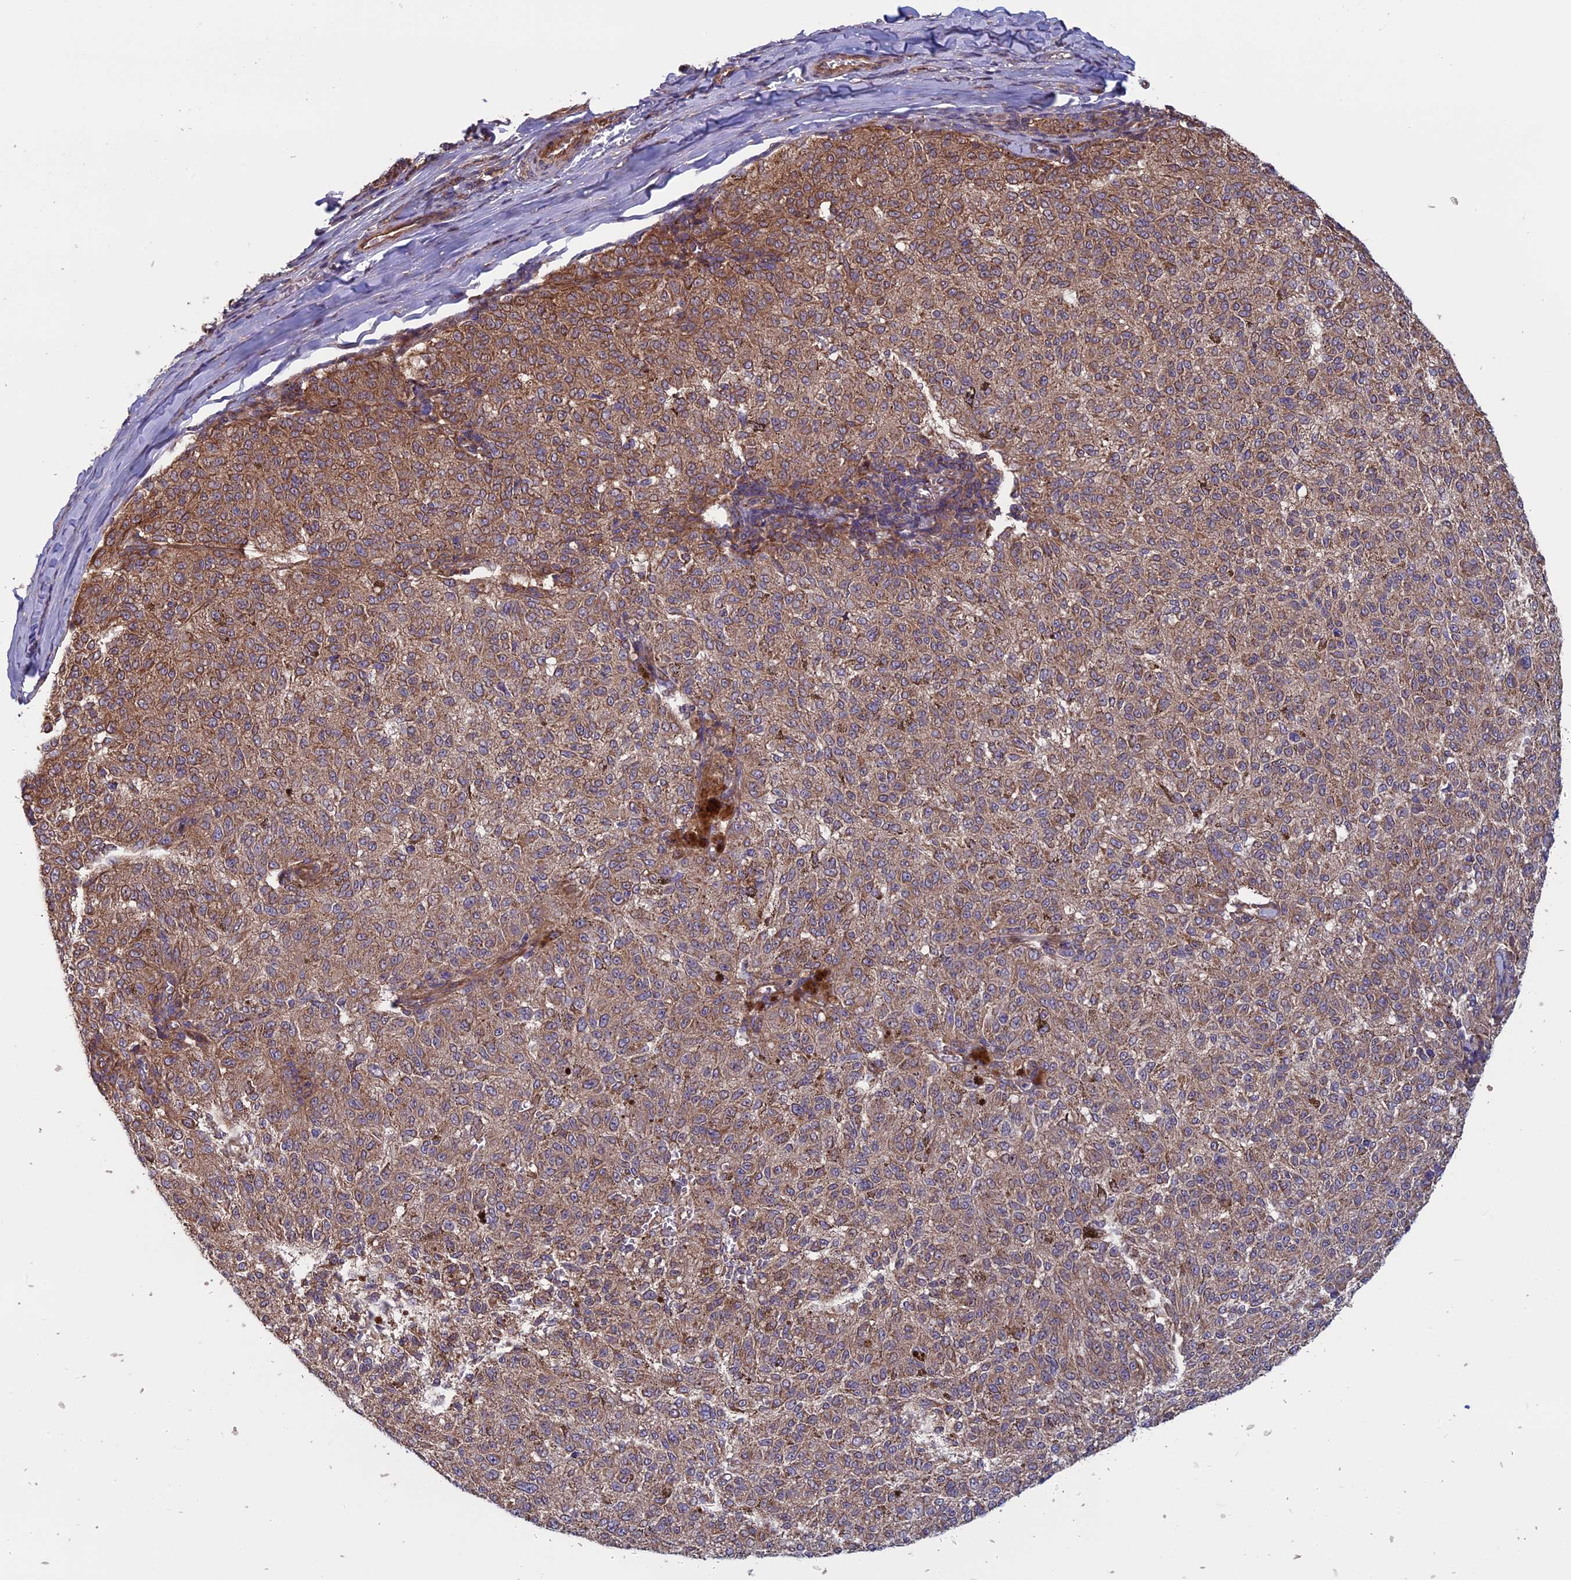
{"staining": {"intensity": "moderate", "quantity": ">75%", "location": "cytoplasmic/membranous"}, "tissue": "melanoma", "cell_type": "Tumor cells", "image_type": "cancer", "snomed": [{"axis": "morphology", "description": "Malignant melanoma, NOS"}, {"axis": "topography", "description": "Skin"}], "caption": "The histopathology image displays immunohistochemical staining of melanoma. There is moderate cytoplasmic/membranous staining is identified in approximately >75% of tumor cells. (Stains: DAB (3,3'-diaminobenzidine) in brown, nuclei in blue, Microscopy: brightfield microscopy at high magnification).", "gene": "CCDC8", "patient": {"sex": "female", "age": 72}}